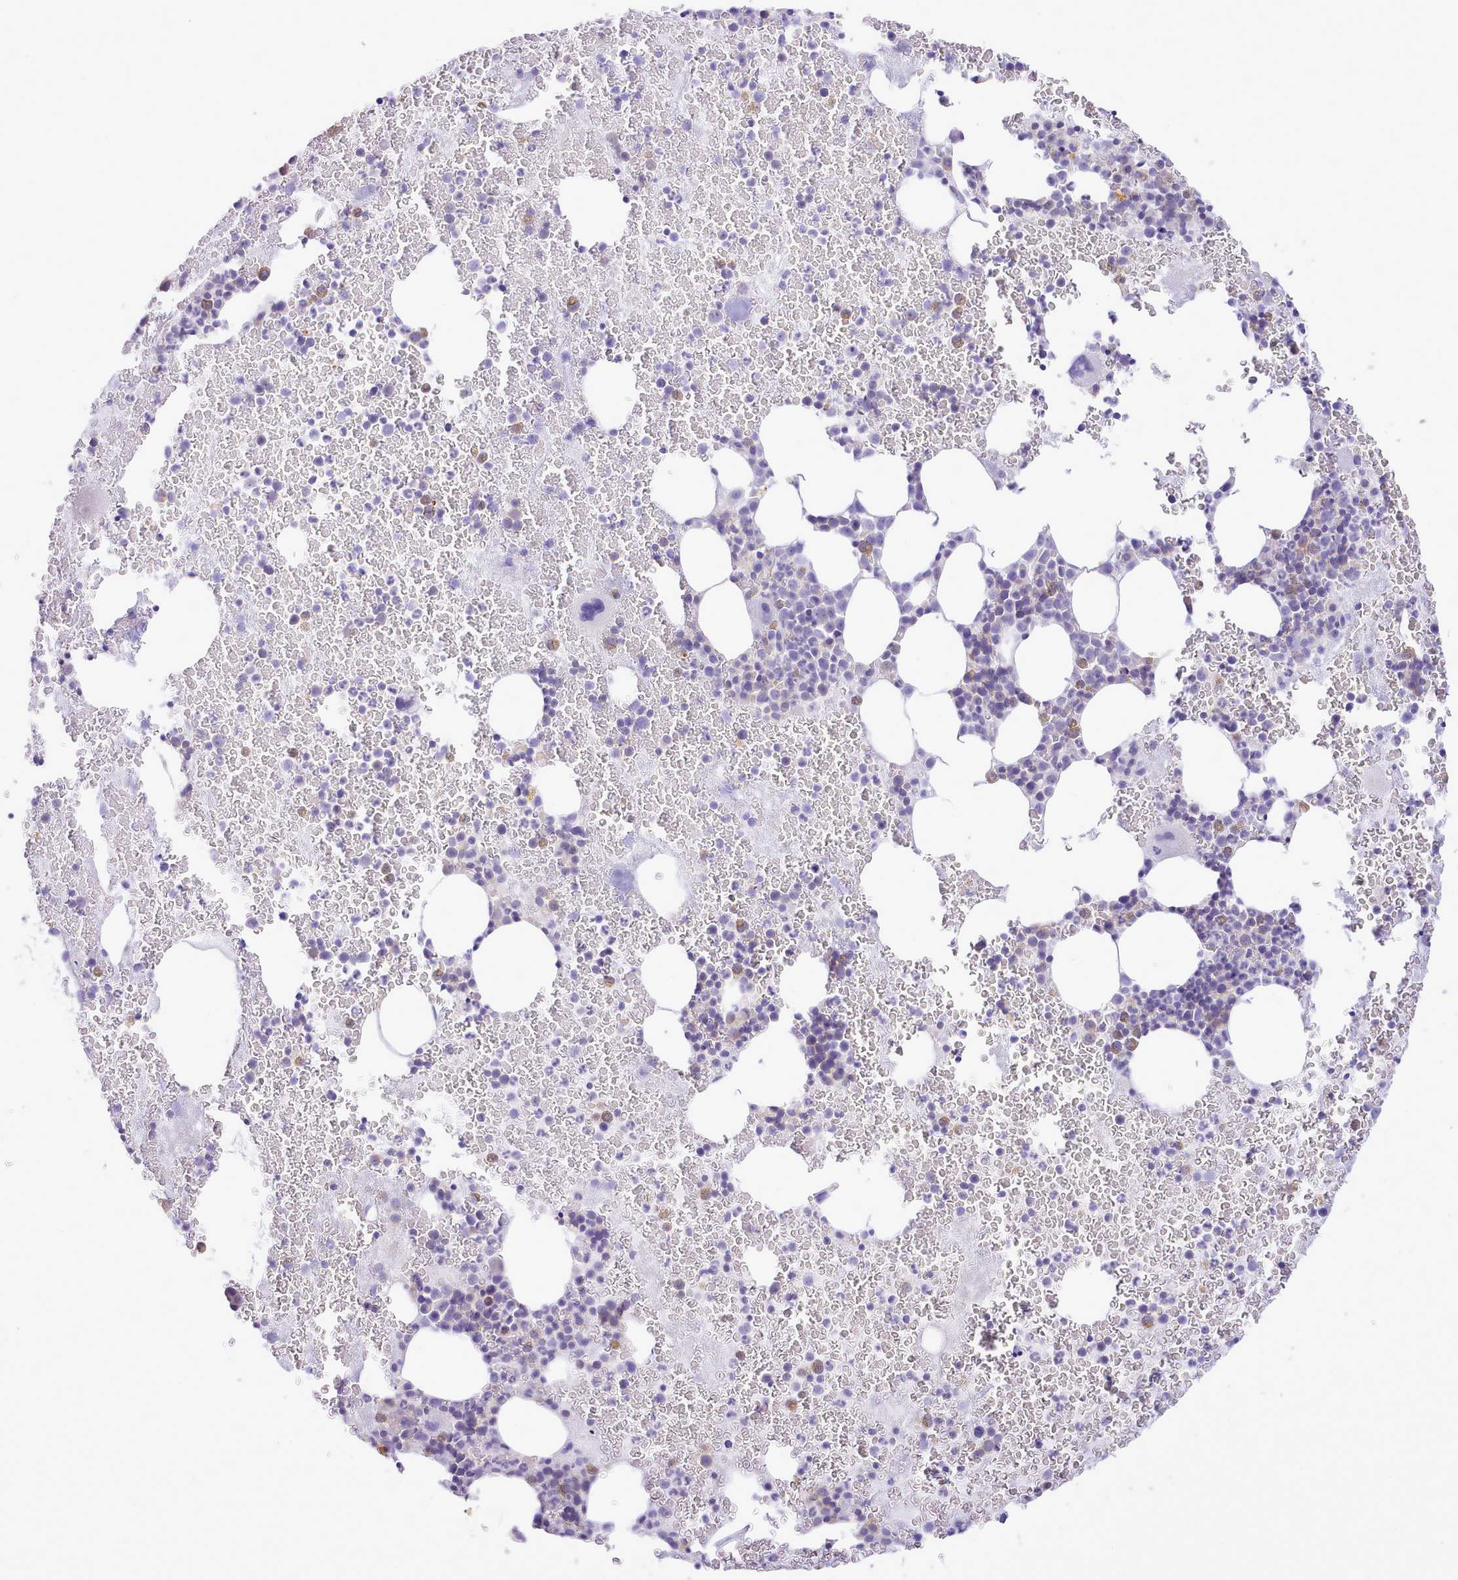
{"staining": {"intensity": "weak", "quantity": "<25%", "location": "cytoplasmic/membranous"}, "tissue": "bone marrow", "cell_type": "Hematopoietic cells", "image_type": "normal", "snomed": [{"axis": "morphology", "description": "Normal tissue, NOS"}, {"axis": "topography", "description": "Bone marrow"}], "caption": "IHC histopathology image of normal bone marrow: human bone marrow stained with DAB displays no significant protein expression in hematopoietic cells. (DAB immunohistochemistry (IHC), high magnification).", "gene": "MDFI", "patient": {"sex": "male", "age": 26}}